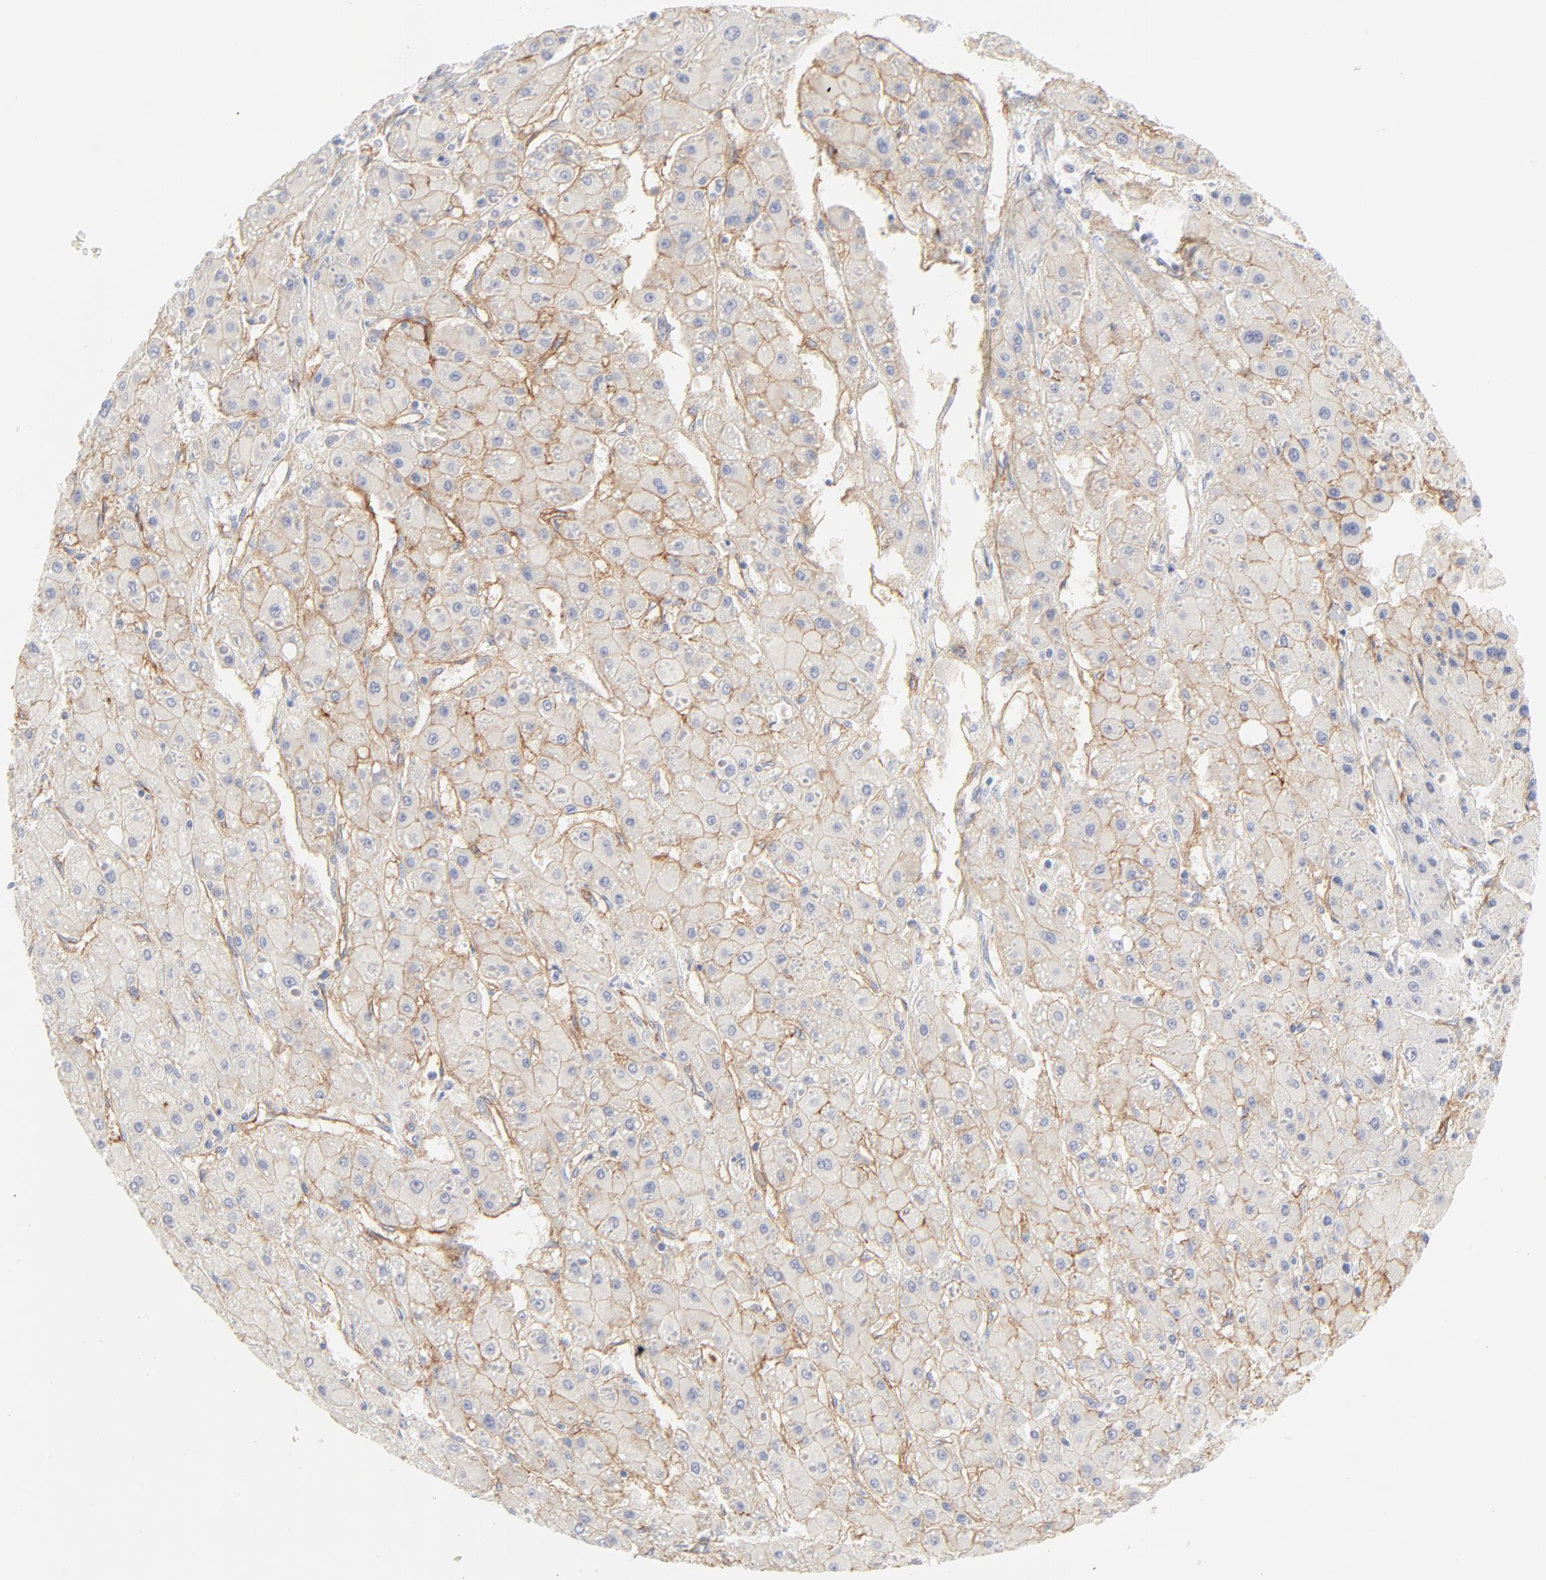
{"staining": {"intensity": "negative", "quantity": "none", "location": "none"}, "tissue": "liver cancer", "cell_type": "Tumor cells", "image_type": "cancer", "snomed": [{"axis": "morphology", "description": "Carcinoma, Hepatocellular, NOS"}, {"axis": "topography", "description": "Liver"}], "caption": "Immunohistochemistry histopathology image of liver hepatocellular carcinoma stained for a protein (brown), which exhibits no staining in tumor cells. (Brightfield microscopy of DAB (3,3'-diaminobenzidine) immunohistochemistry (IHC) at high magnification).", "gene": "ITGA5", "patient": {"sex": "female", "age": 52}}